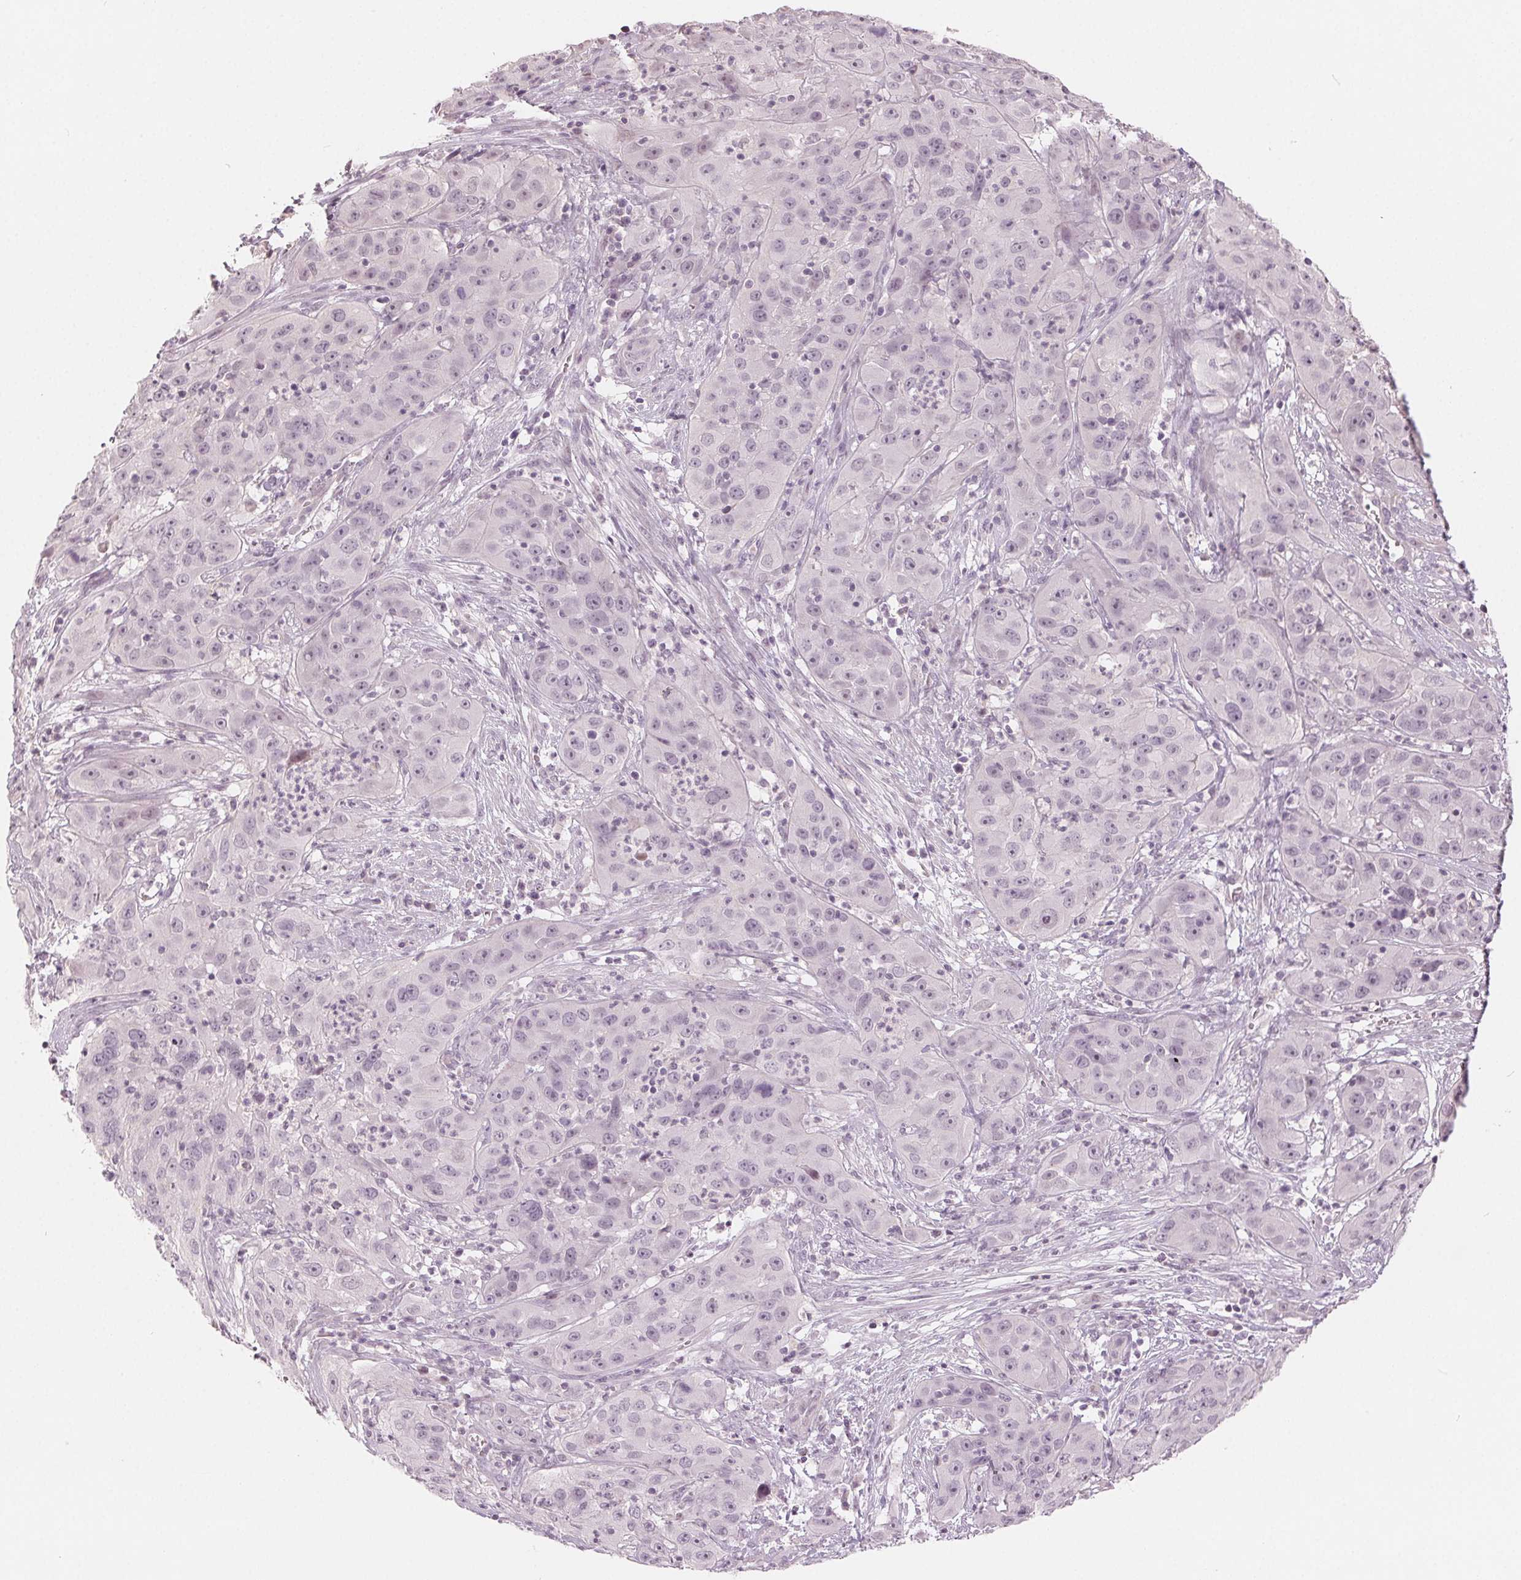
{"staining": {"intensity": "negative", "quantity": "none", "location": "none"}, "tissue": "cervical cancer", "cell_type": "Tumor cells", "image_type": "cancer", "snomed": [{"axis": "morphology", "description": "Squamous cell carcinoma, NOS"}, {"axis": "topography", "description": "Cervix"}], "caption": "IHC of human cervical squamous cell carcinoma reveals no positivity in tumor cells.", "gene": "ZBBX", "patient": {"sex": "female", "age": 32}}